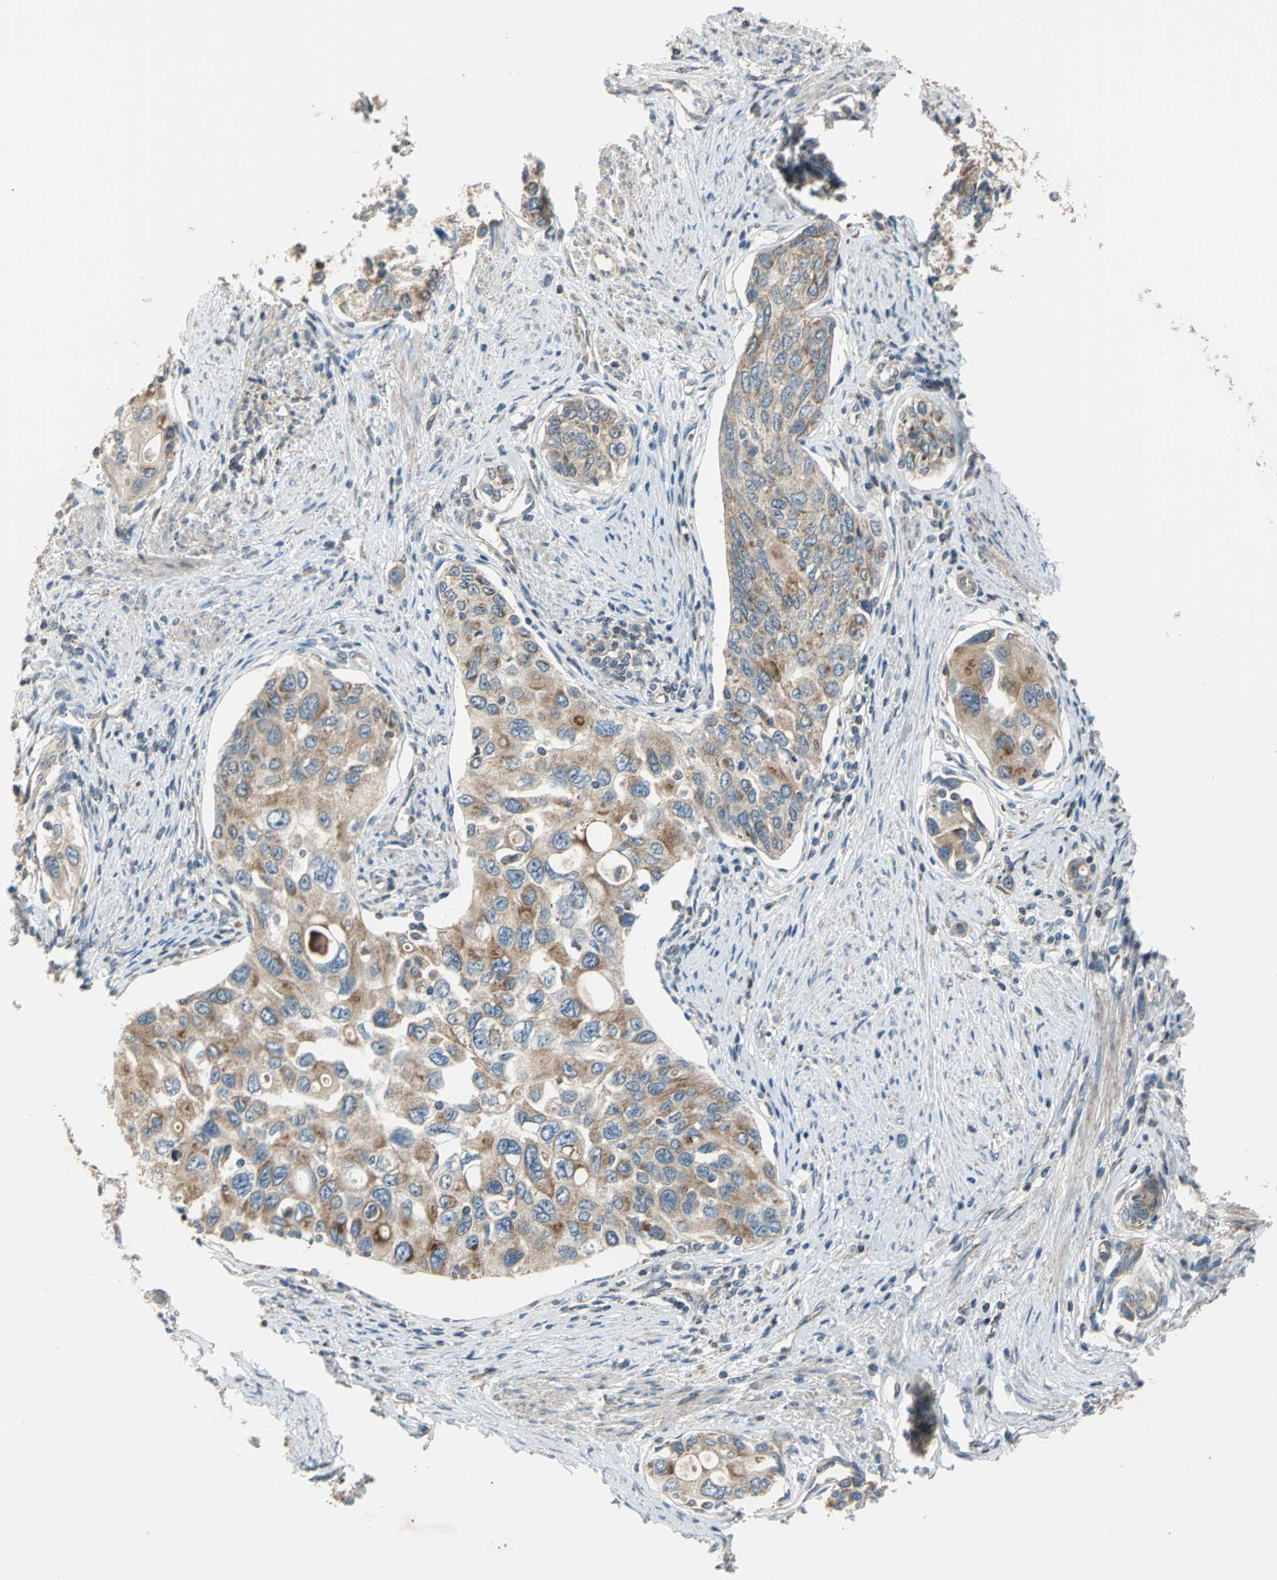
{"staining": {"intensity": "moderate", "quantity": ">75%", "location": "cytoplasmic/membranous"}, "tissue": "urothelial cancer", "cell_type": "Tumor cells", "image_type": "cancer", "snomed": [{"axis": "morphology", "description": "Urothelial carcinoma, High grade"}, {"axis": "topography", "description": "Urinary bladder"}], "caption": "An immunohistochemistry histopathology image of neoplastic tissue is shown. Protein staining in brown highlights moderate cytoplasmic/membranous positivity in urothelial cancer within tumor cells.", "gene": "TRAK1", "patient": {"sex": "female", "age": 56}}